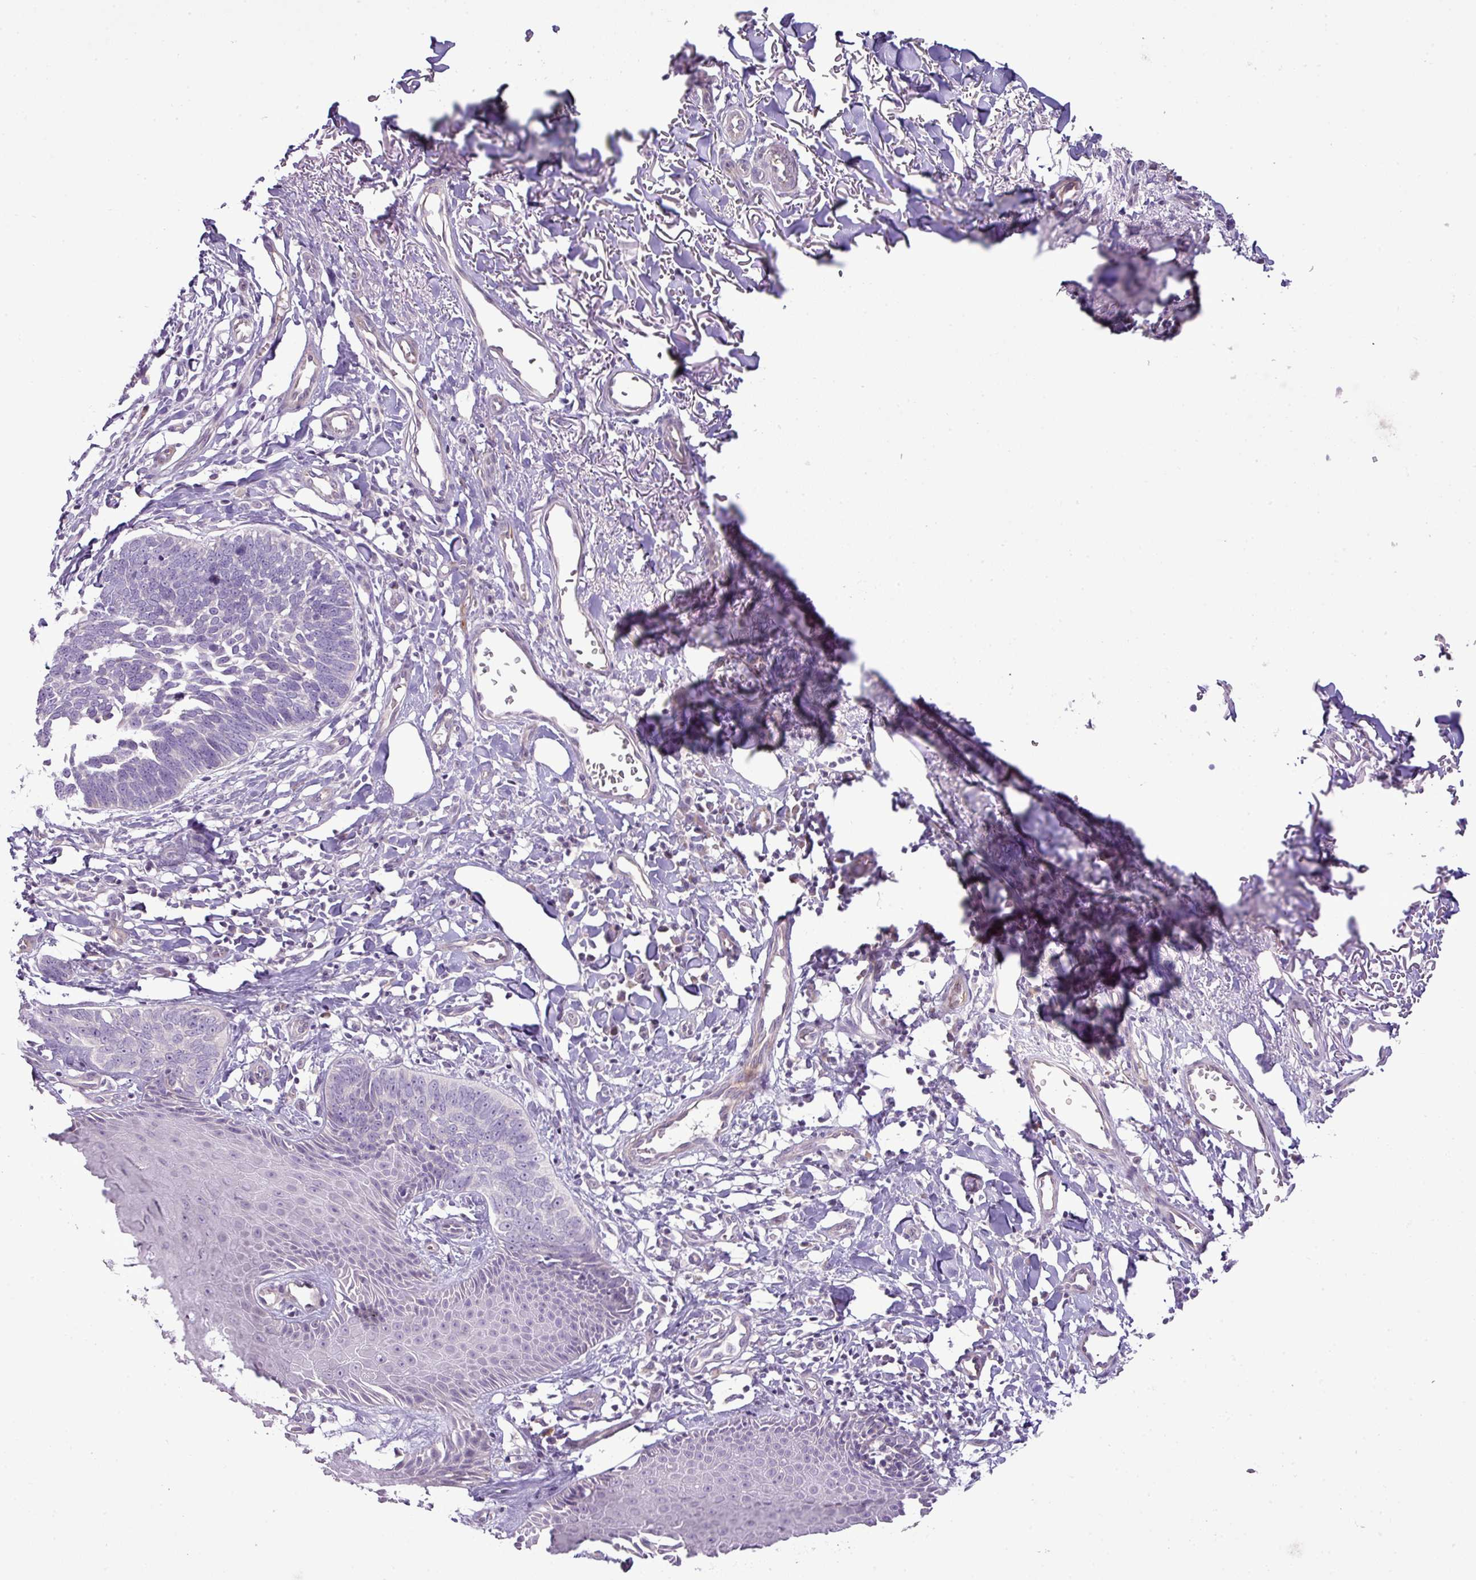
{"staining": {"intensity": "negative", "quantity": "none", "location": "none"}, "tissue": "skin cancer", "cell_type": "Tumor cells", "image_type": "cancer", "snomed": [{"axis": "morphology", "description": "Normal tissue, NOS"}, {"axis": "morphology", "description": "Basal cell carcinoma"}, {"axis": "topography", "description": "Skin"}], "caption": "Histopathology image shows no significant protein expression in tumor cells of basal cell carcinoma (skin).", "gene": "DNAJB13", "patient": {"sex": "male", "age": 77}}